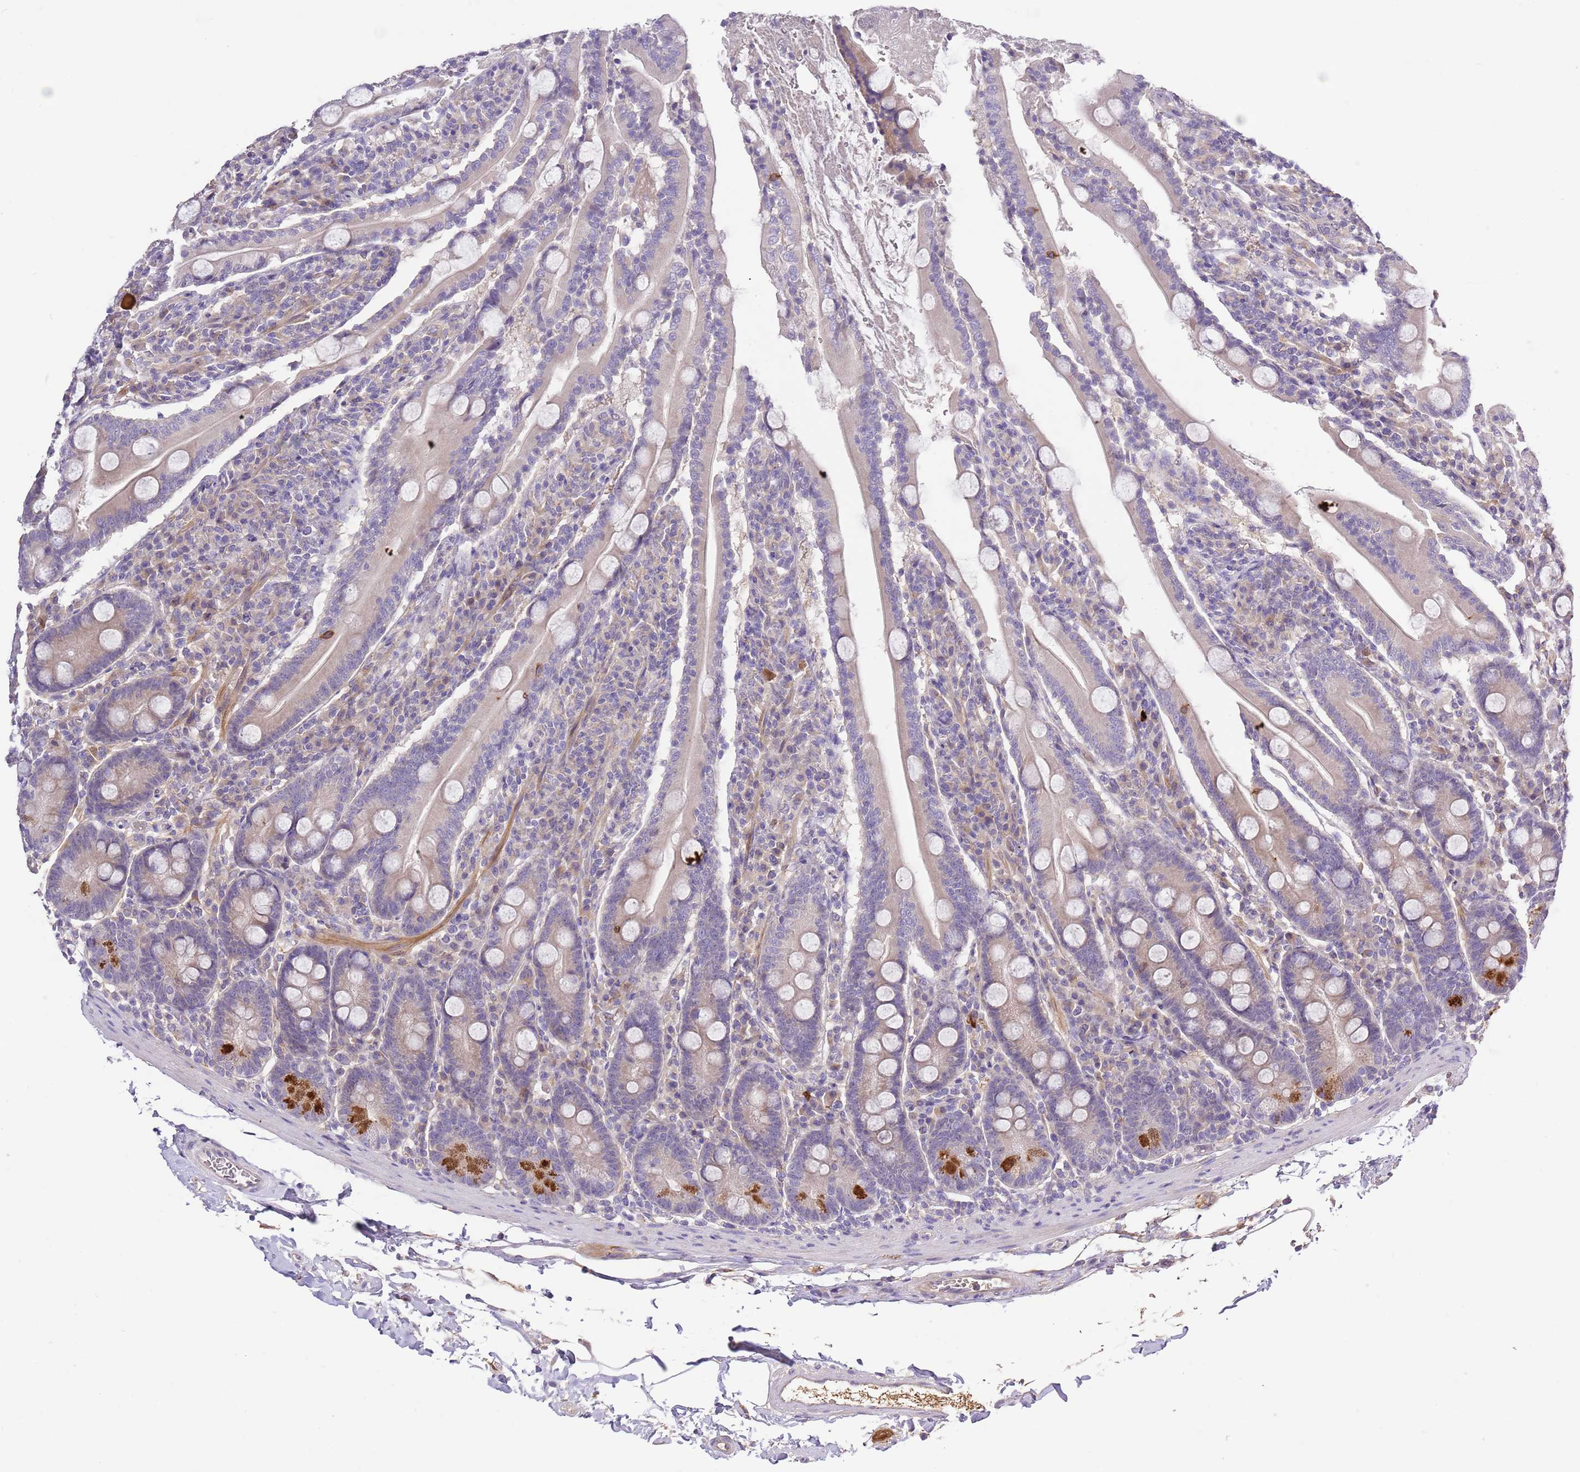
{"staining": {"intensity": "strong", "quantity": "<25%", "location": "cytoplasmic/membranous"}, "tissue": "duodenum", "cell_type": "Glandular cells", "image_type": "normal", "snomed": [{"axis": "morphology", "description": "Normal tissue, NOS"}, {"axis": "topography", "description": "Duodenum"}], "caption": "Immunohistochemical staining of unremarkable duodenum displays <25% levels of strong cytoplasmic/membranous protein expression in about <25% of glandular cells. (DAB (3,3'-diaminobenzidine) IHC, brown staining for protein, blue staining for nuclei).", "gene": "RFK", "patient": {"sex": "male", "age": 35}}